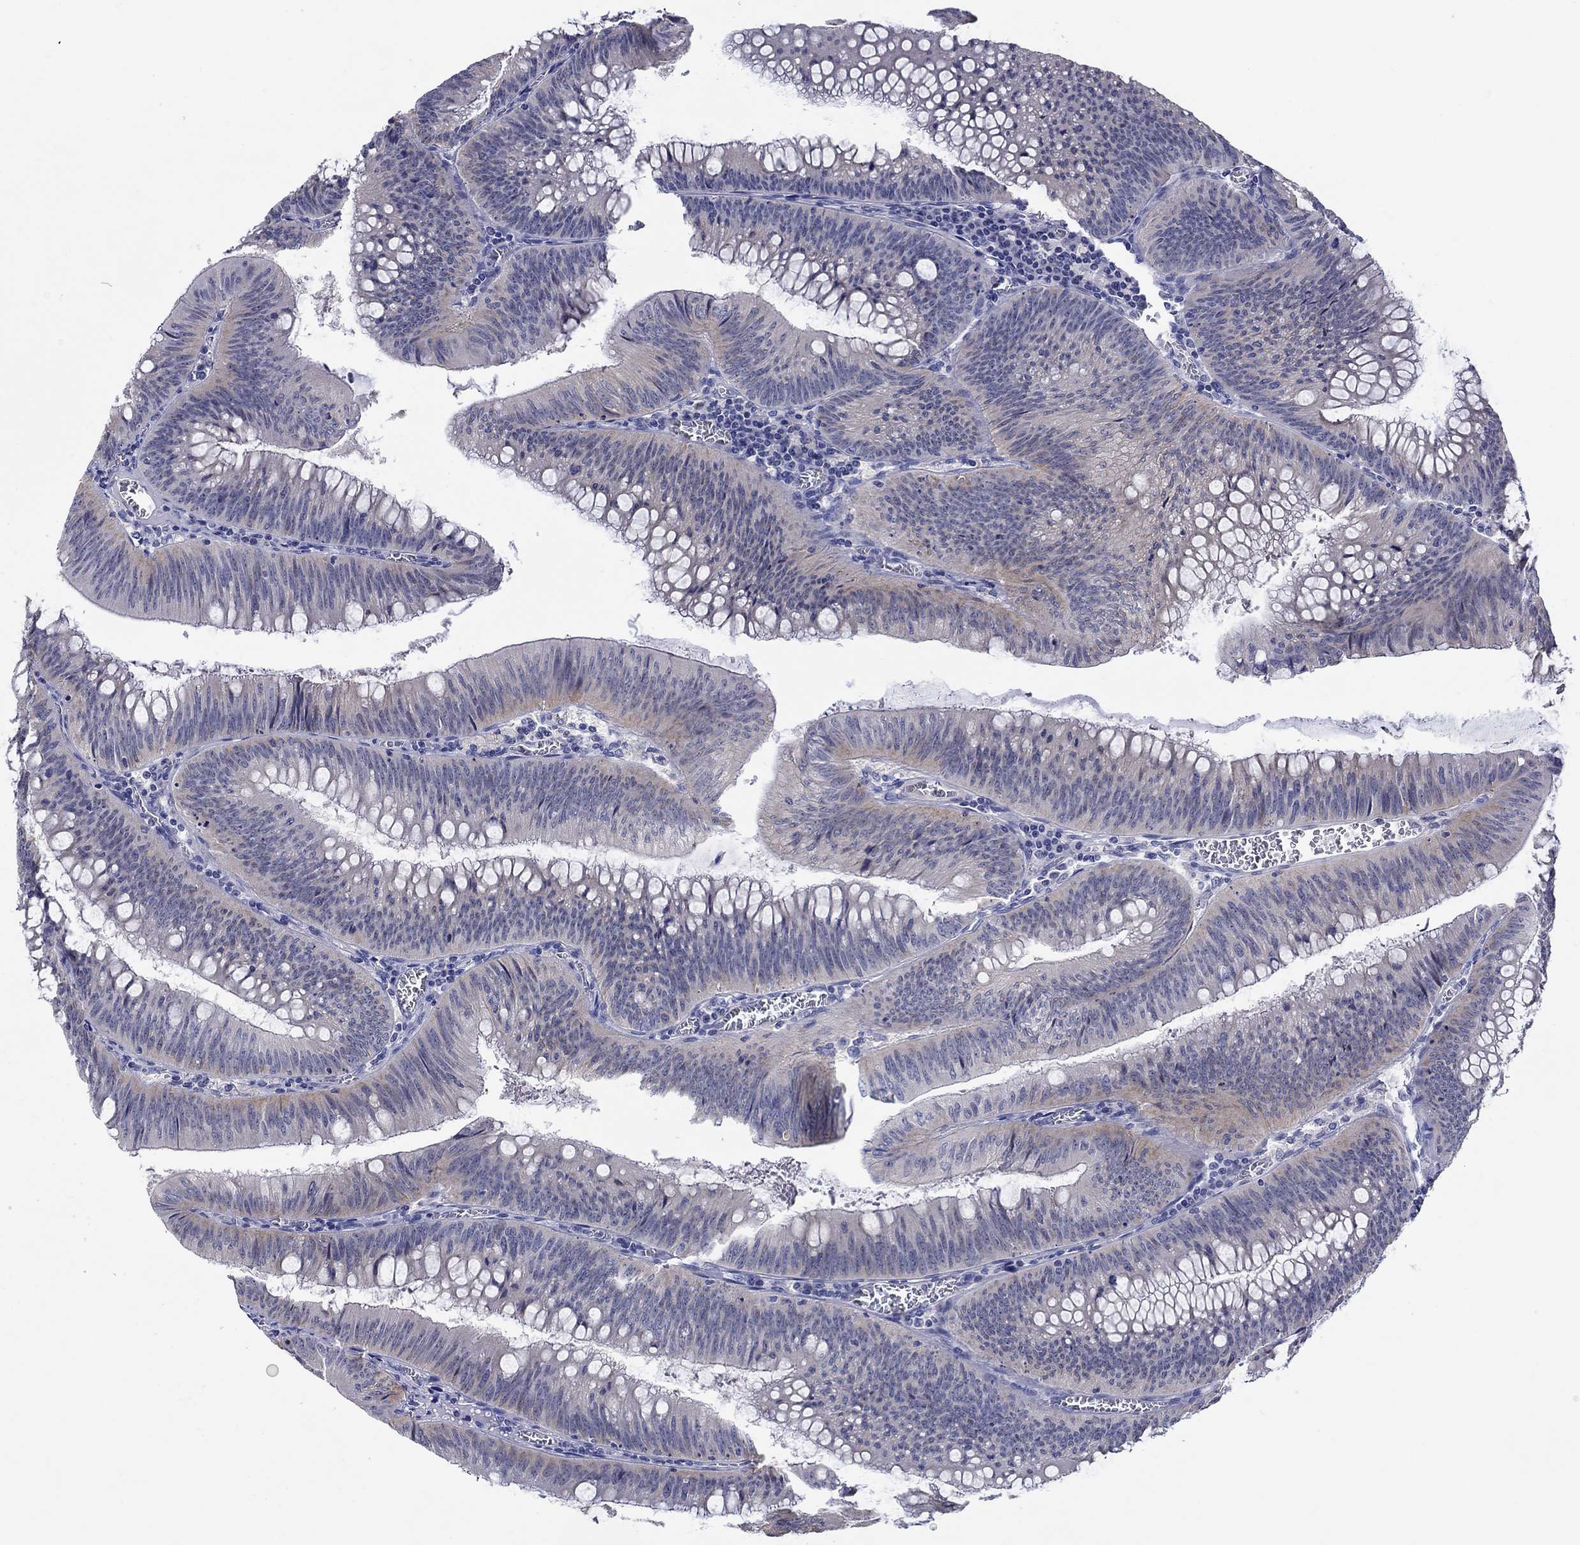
{"staining": {"intensity": "weak", "quantity": "<25%", "location": "cytoplasmic/membranous"}, "tissue": "colorectal cancer", "cell_type": "Tumor cells", "image_type": "cancer", "snomed": [{"axis": "morphology", "description": "Adenocarcinoma, NOS"}, {"axis": "topography", "description": "Rectum"}], "caption": "Colorectal cancer (adenocarcinoma) stained for a protein using IHC demonstrates no positivity tumor cells.", "gene": "SLC30A3", "patient": {"sex": "female", "age": 72}}